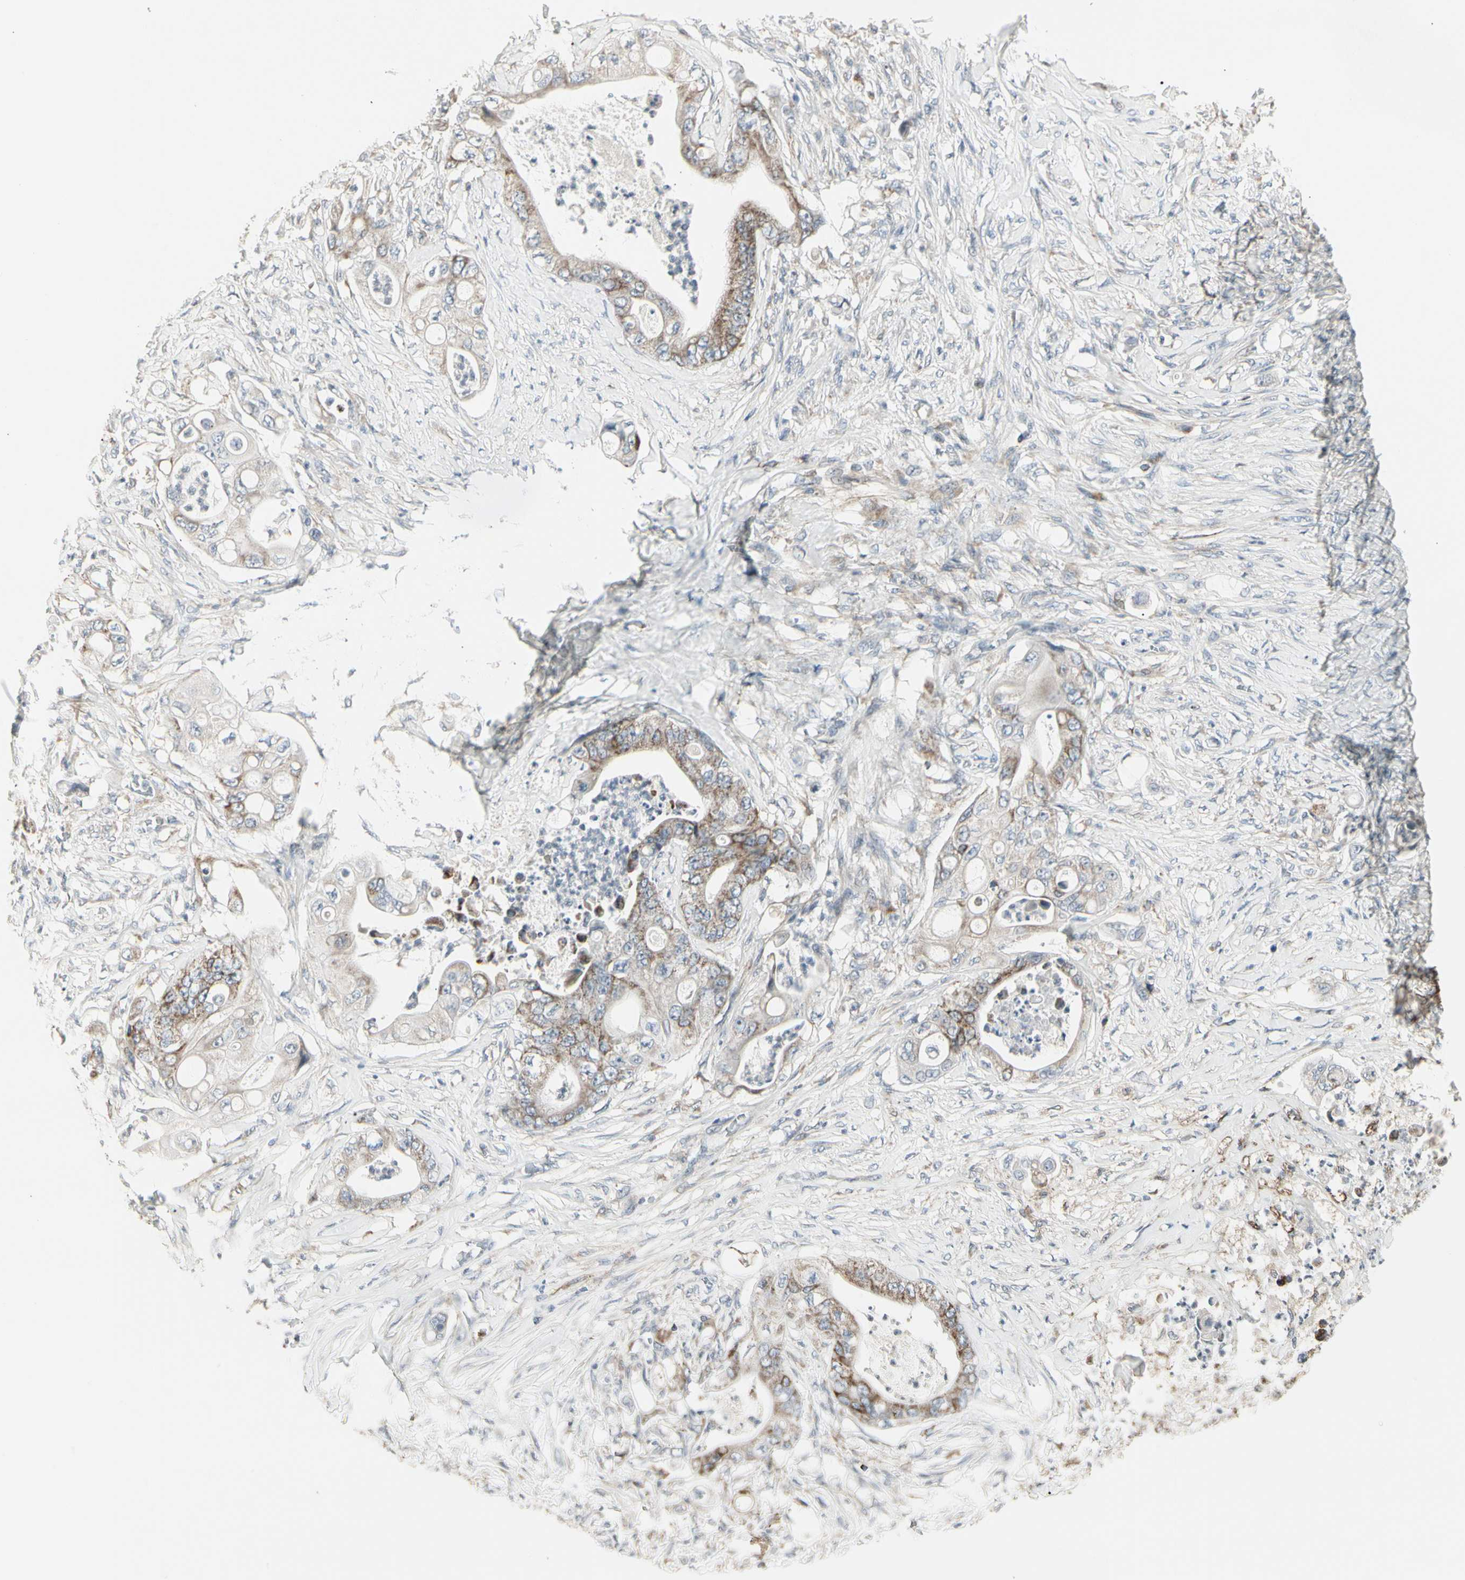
{"staining": {"intensity": "strong", "quantity": "25%-75%", "location": "cytoplasmic/membranous"}, "tissue": "stomach cancer", "cell_type": "Tumor cells", "image_type": "cancer", "snomed": [{"axis": "morphology", "description": "Adenocarcinoma, NOS"}, {"axis": "topography", "description": "Stomach"}], "caption": "A photomicrograph of human stomach cancer (adenocarcinoma) stained for a protein displays strong cytoplasmic/membranous brown staining in tumor cells.", "gene": "TMEM176A", "patient": {"sex": "female", "age": 73}}